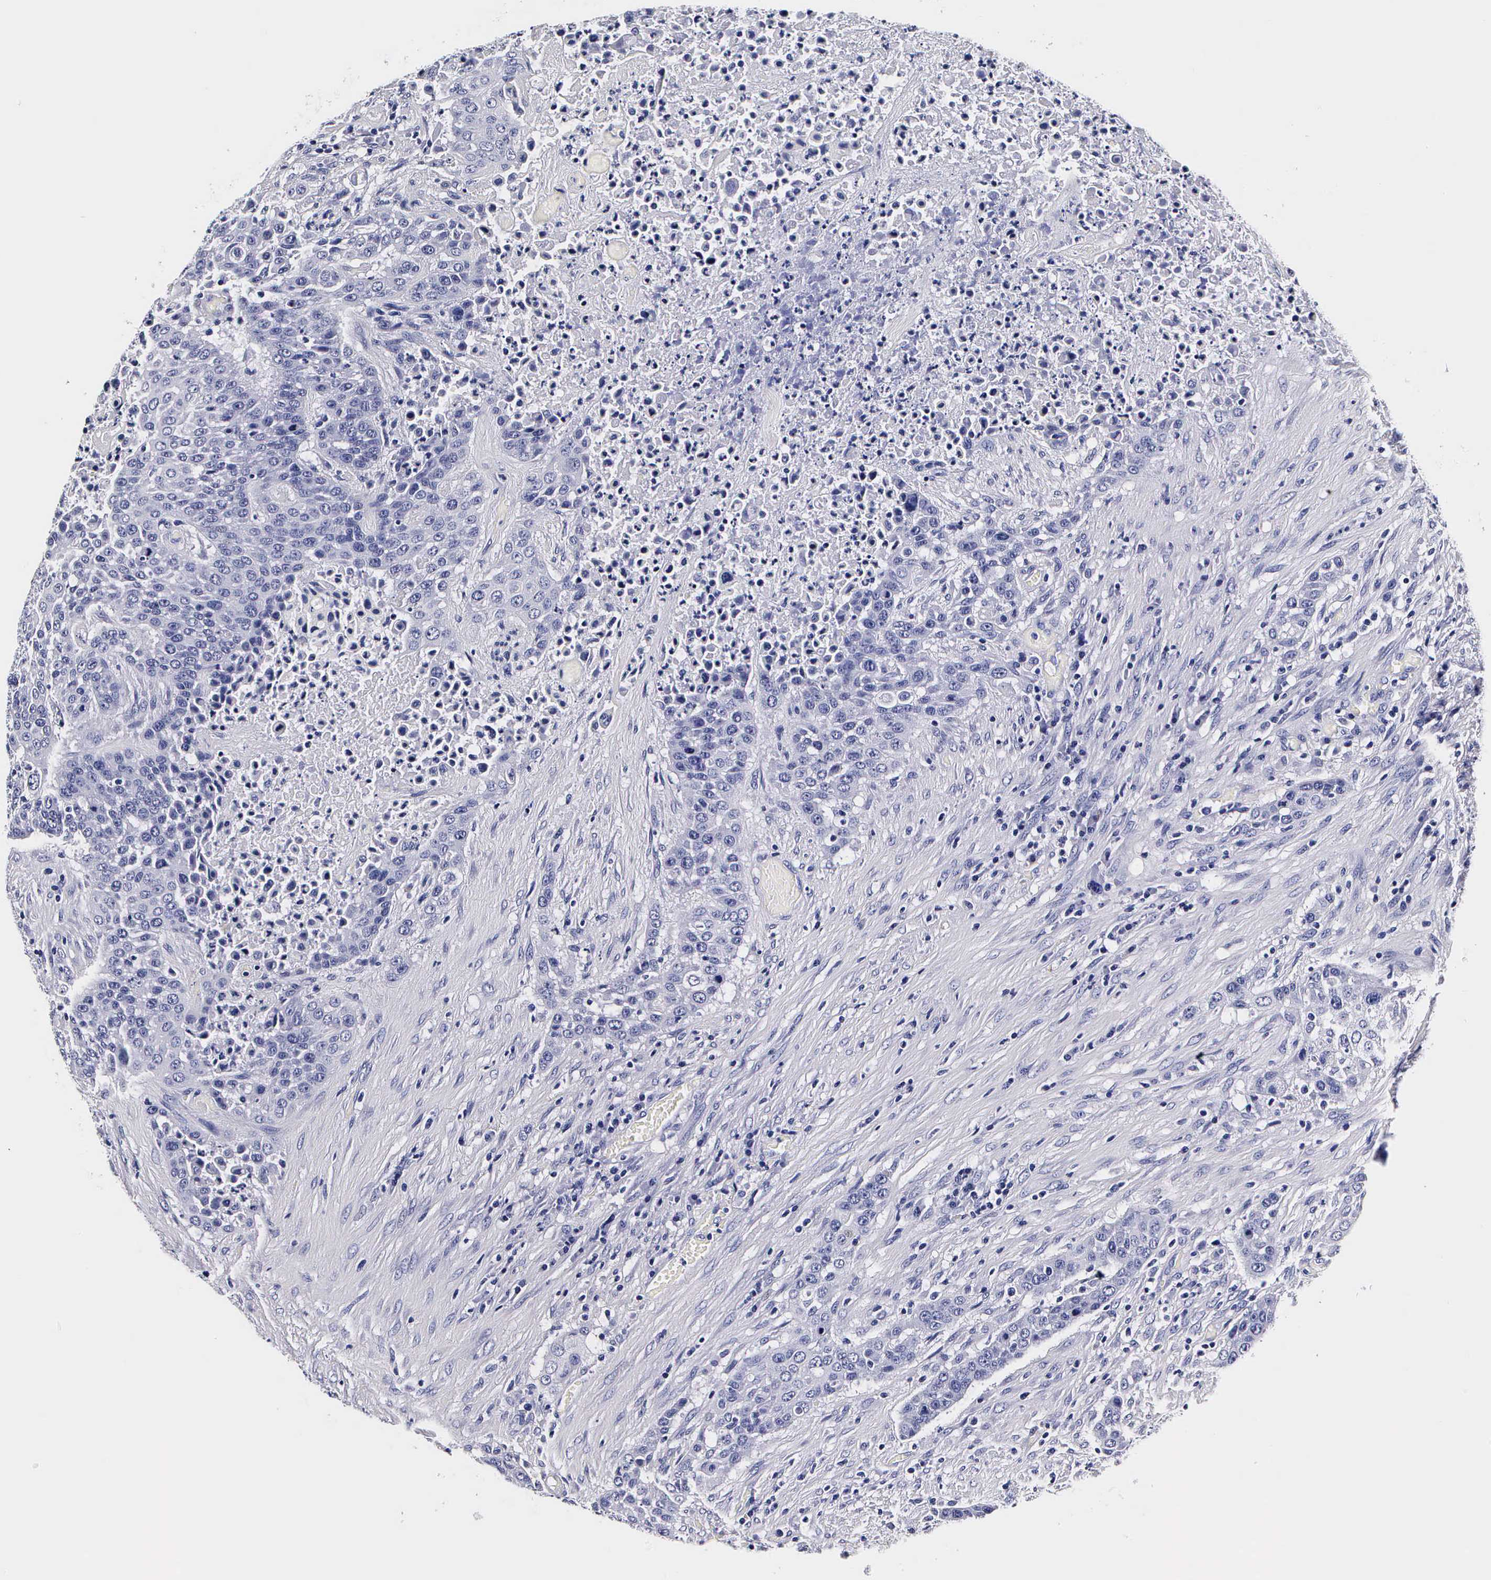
{"staining": {"intensity": "negative", "quantity": "none", "location": "none"}, "tissue": "urothelial cancer", "cell_type": "Tumor cells", "image_type": "cancer", "snomed": [{"axis": "morphology", "description": "Urothelial carcinoma, High grade"}, {"axis": "topography", "description": "Urinary bladder"}], "caption": "Tumor cells show no significant protein staining in urothelial carcinoma (high-grade).", "gene": "IAPP", "patient": {"sex": "male", "age": 74}}